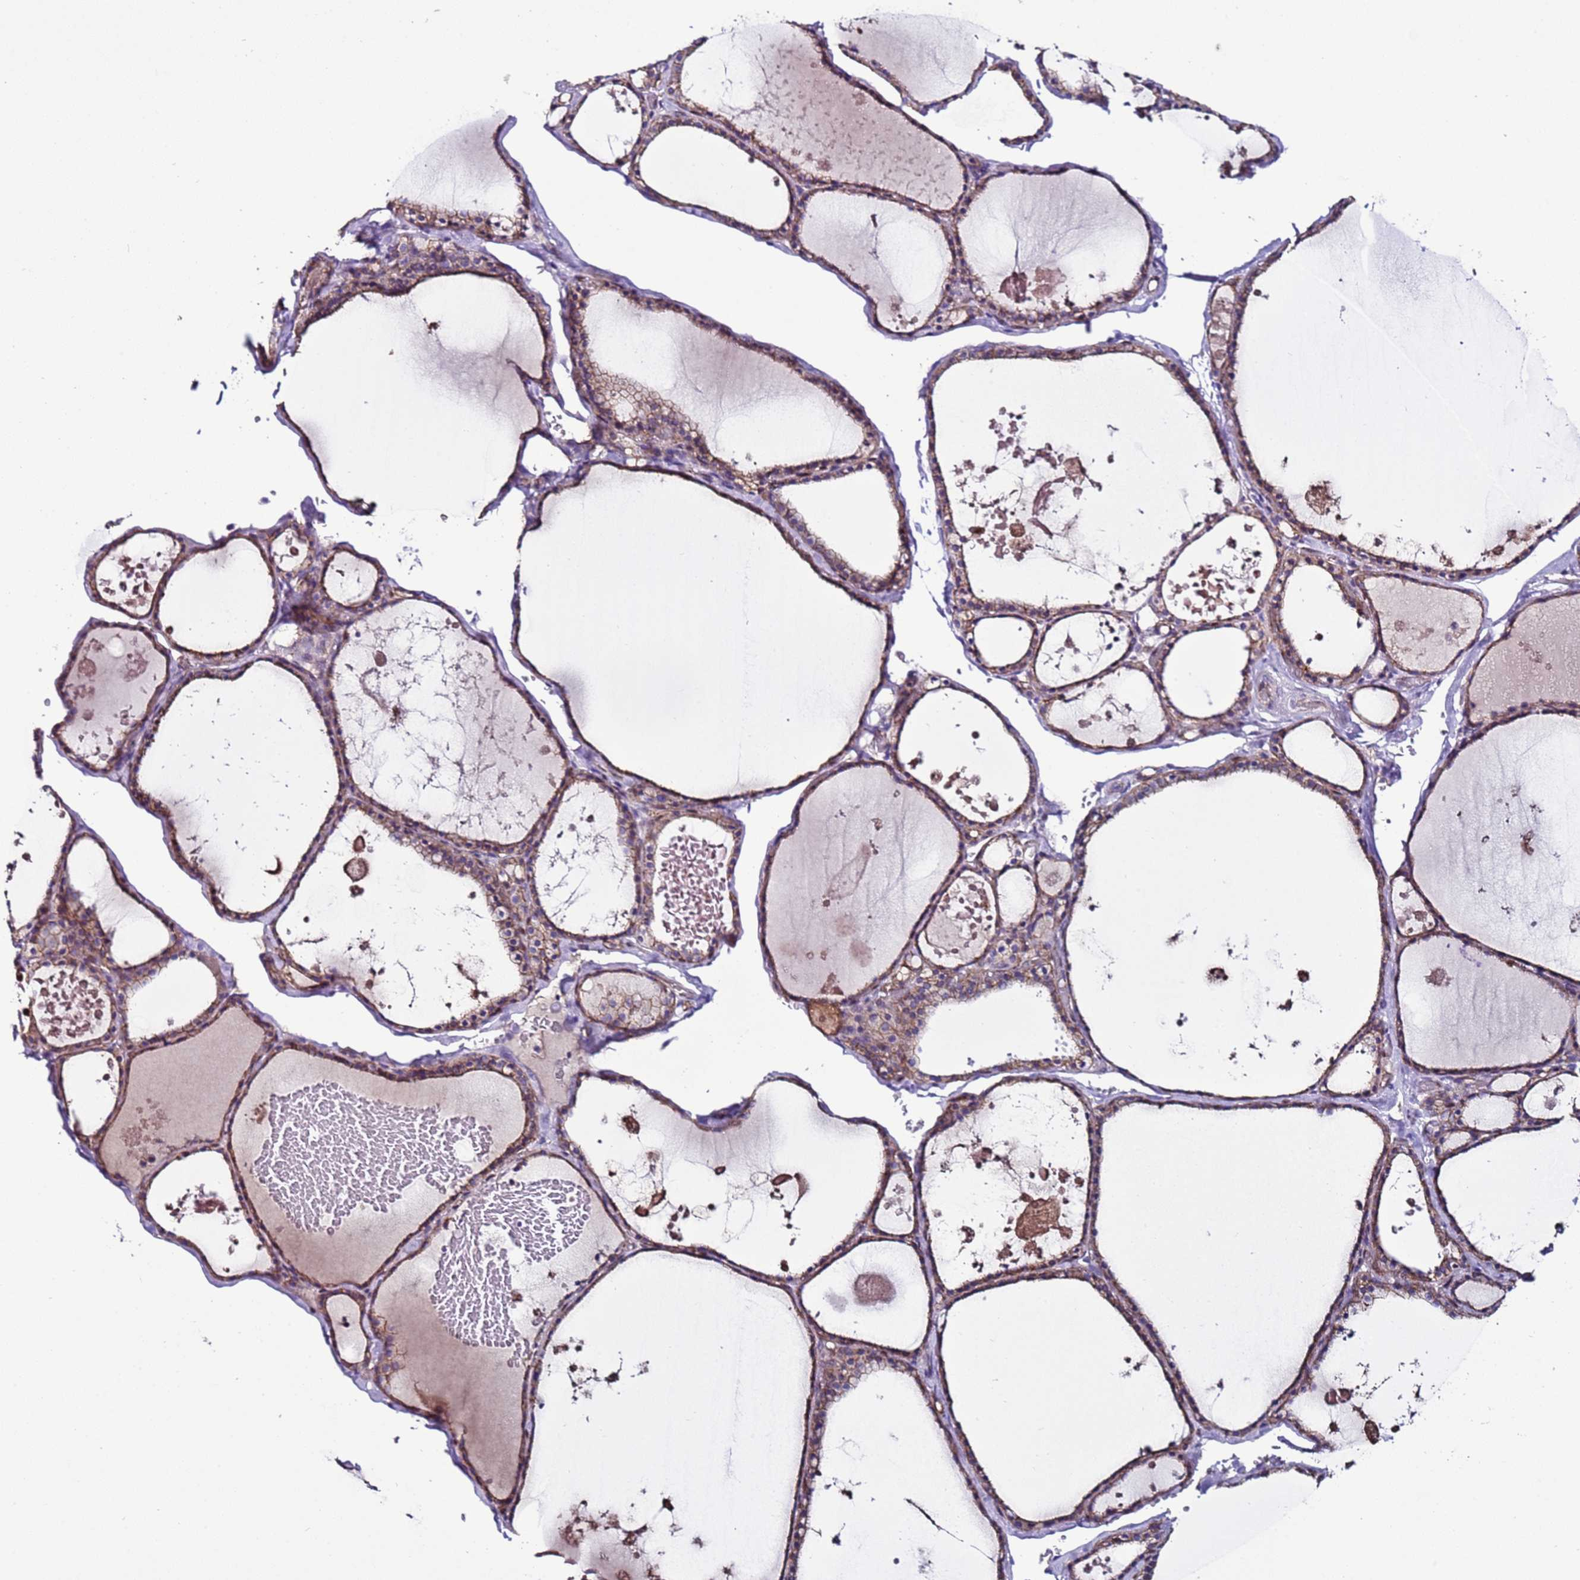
{"staining": {"intensity": "weak", "quantity": ">75%", "location": "cytoplasmic/membranous"}, "tissue": "thyroid gland", "cell_type": "Glandular cells", "image_type": "normal", "snomed": [{"axis": "morphology", "description": "Normal tissue, NOS"}, {"axis": "topography", "description": "Thyroid gland"}], "caption": "Thyroid gland was stained to show a protein in brown. There is low levels of weak cytoplasmic/membranous staining in approximately >75% of glandular cells.", "gene": "TENM3", "patient": {"sex": "male", "age": 56}}